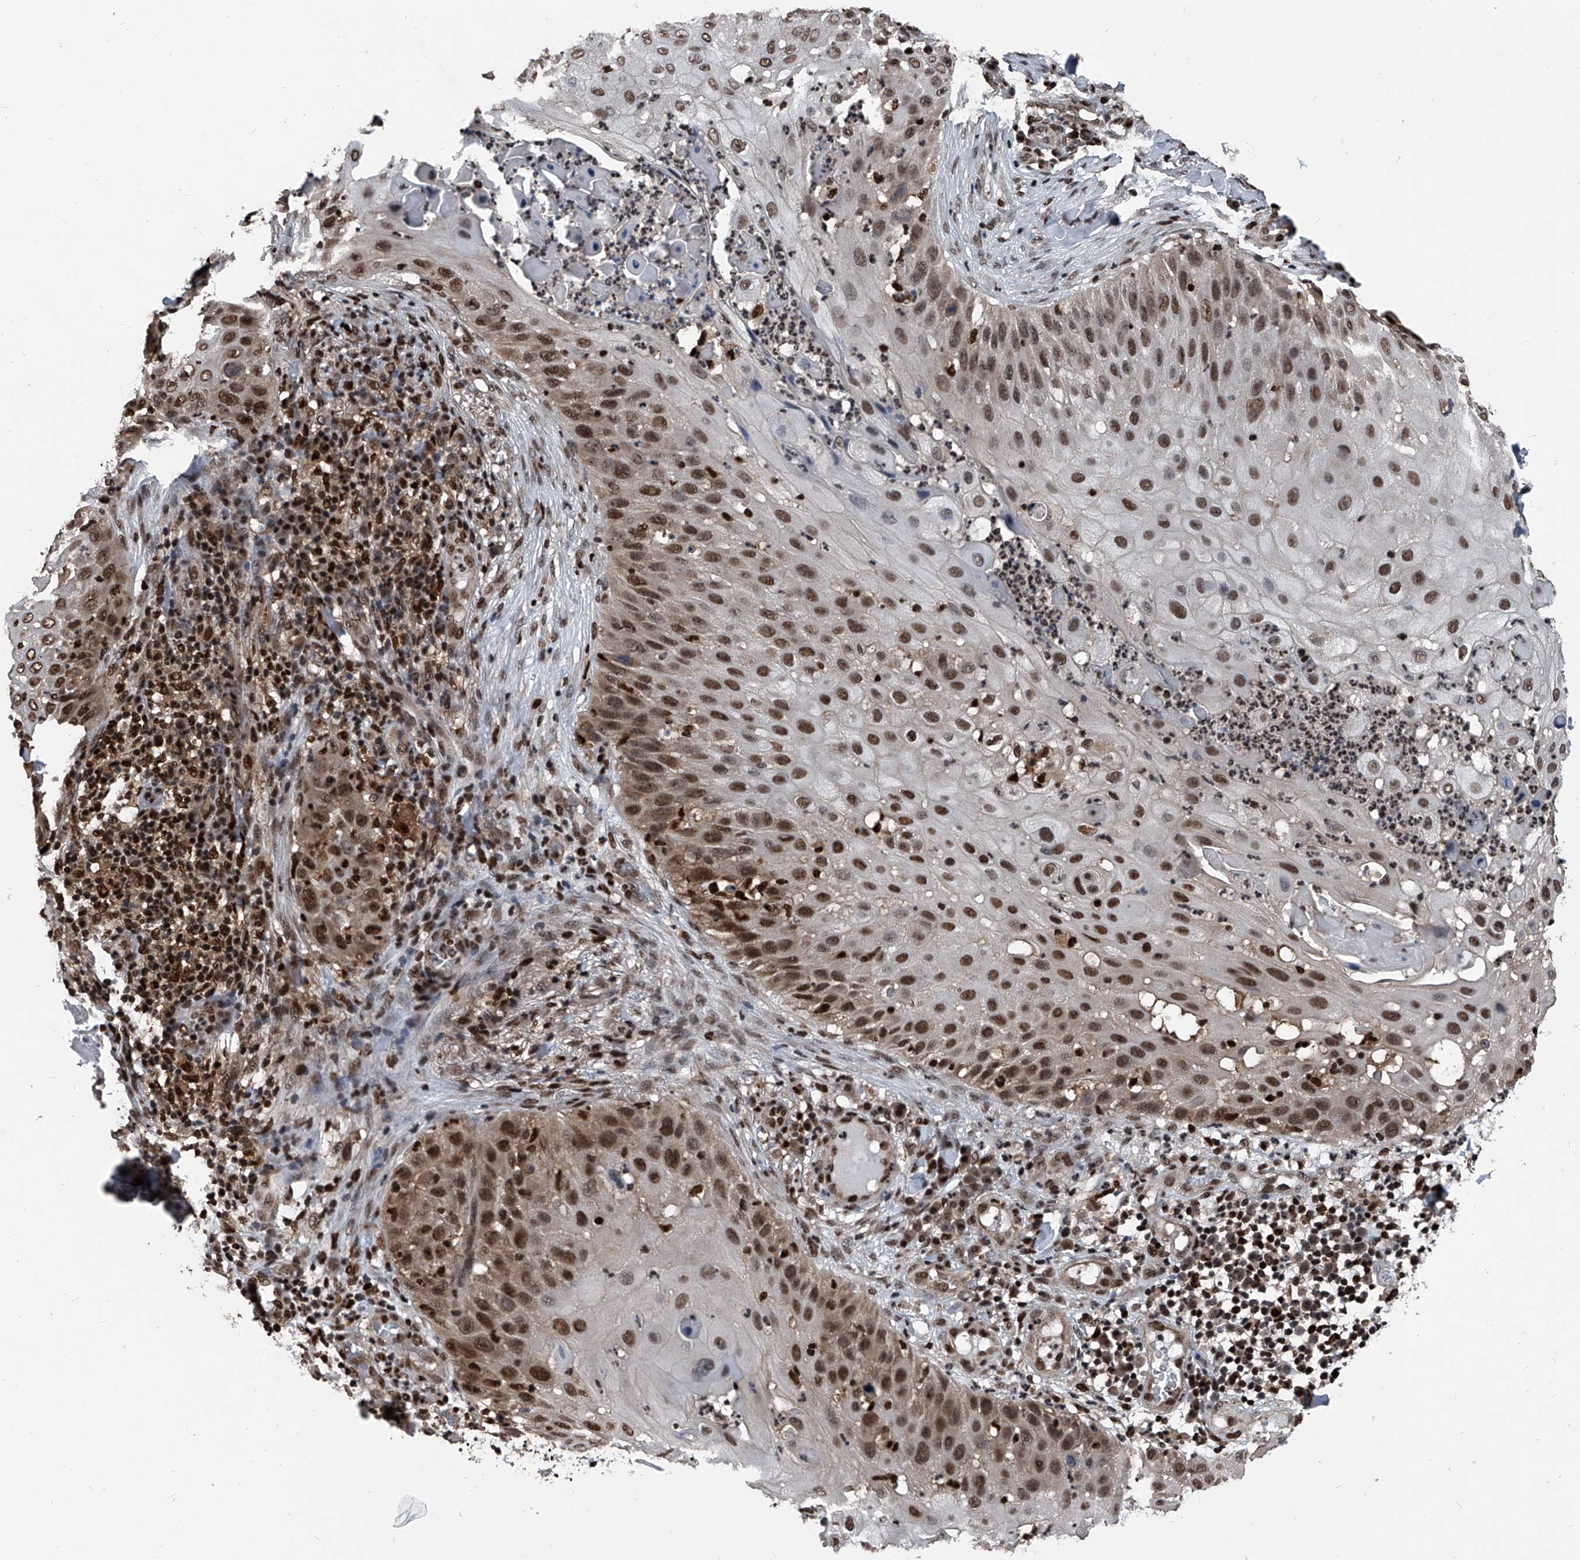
{"staining": {"intensity": "moderate", "quantity": ">75%", "location": "nuclear"}, "tissue": "skin cancer", "cell_type": "Tumor cells", "image_type": "cancer", "snomed": [{"axis": "morphology", "description": "Squamous cell carcinoma, NOS"}, {"axis": "topography", "description": "Skin"}], "caption": "Approximately >75% of tumor cells in skin cancer (squamous cell carcinoma) reveal moderate nuclear protein staining as visualized by brown immunohistochemical staining.", "gene": "FKBP5", "patient": {"sex": "female", "age": 44}}